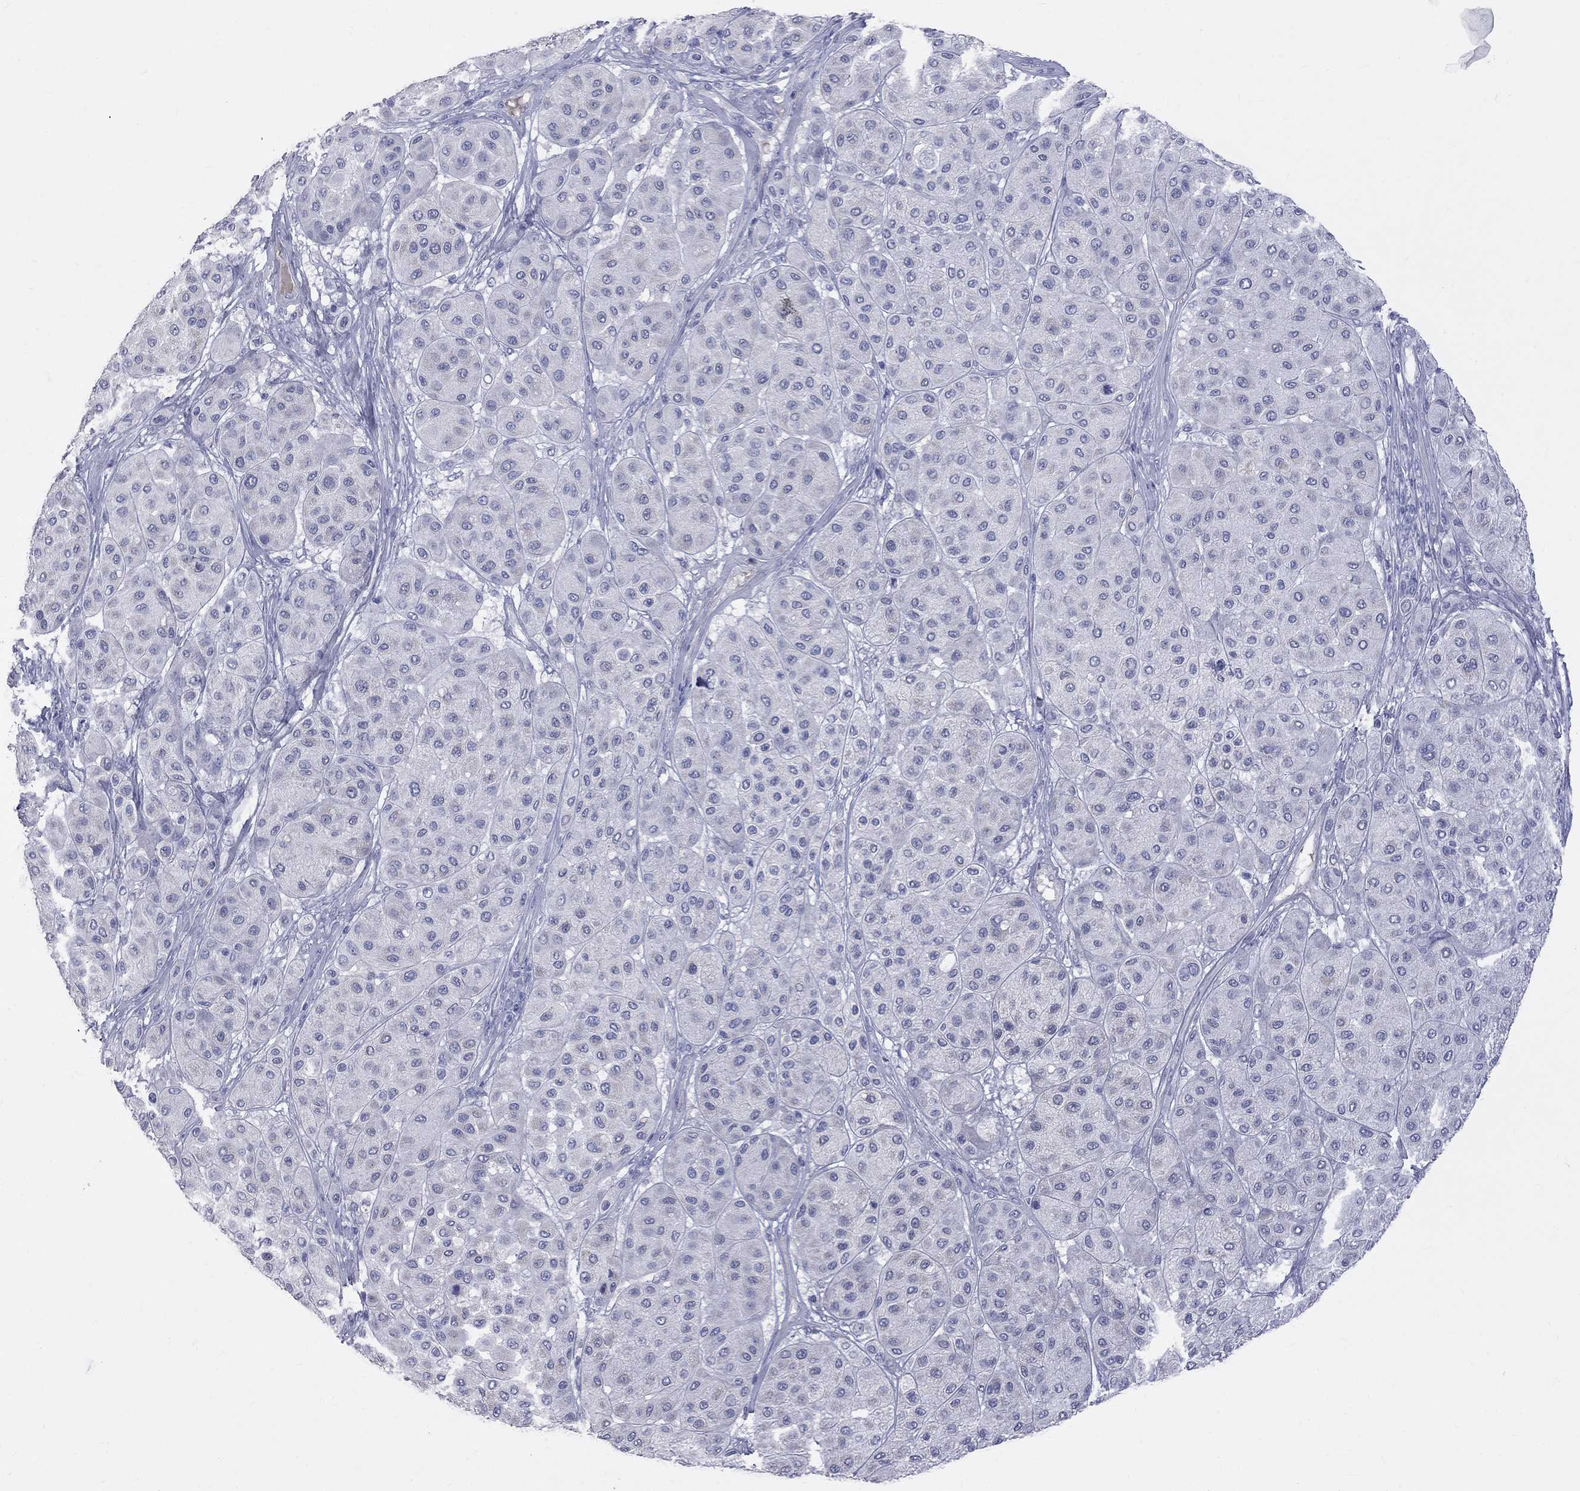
{"staining": {"intensity": "negative", "quantity": "none", "location": "none"}, "tissue": "melanoma", "cell_type": "Tumor cells", "image_type": "cancer", "snomed": [{"axis": "morphology", "description": "Malignant melanoma, Metastatic site"}, {"axis": "topography", "description": "Smooth muscle"}], "caption": "Immunohistochemistry (IHC) micrograph of neoplastic tissue: human melanoma stained with DAB (3,3'-diaminobenzidine) displays no significant protein expression in tumor cells.", "gene": "KCND2", "patient": {"sex": "male", "age": 41}}